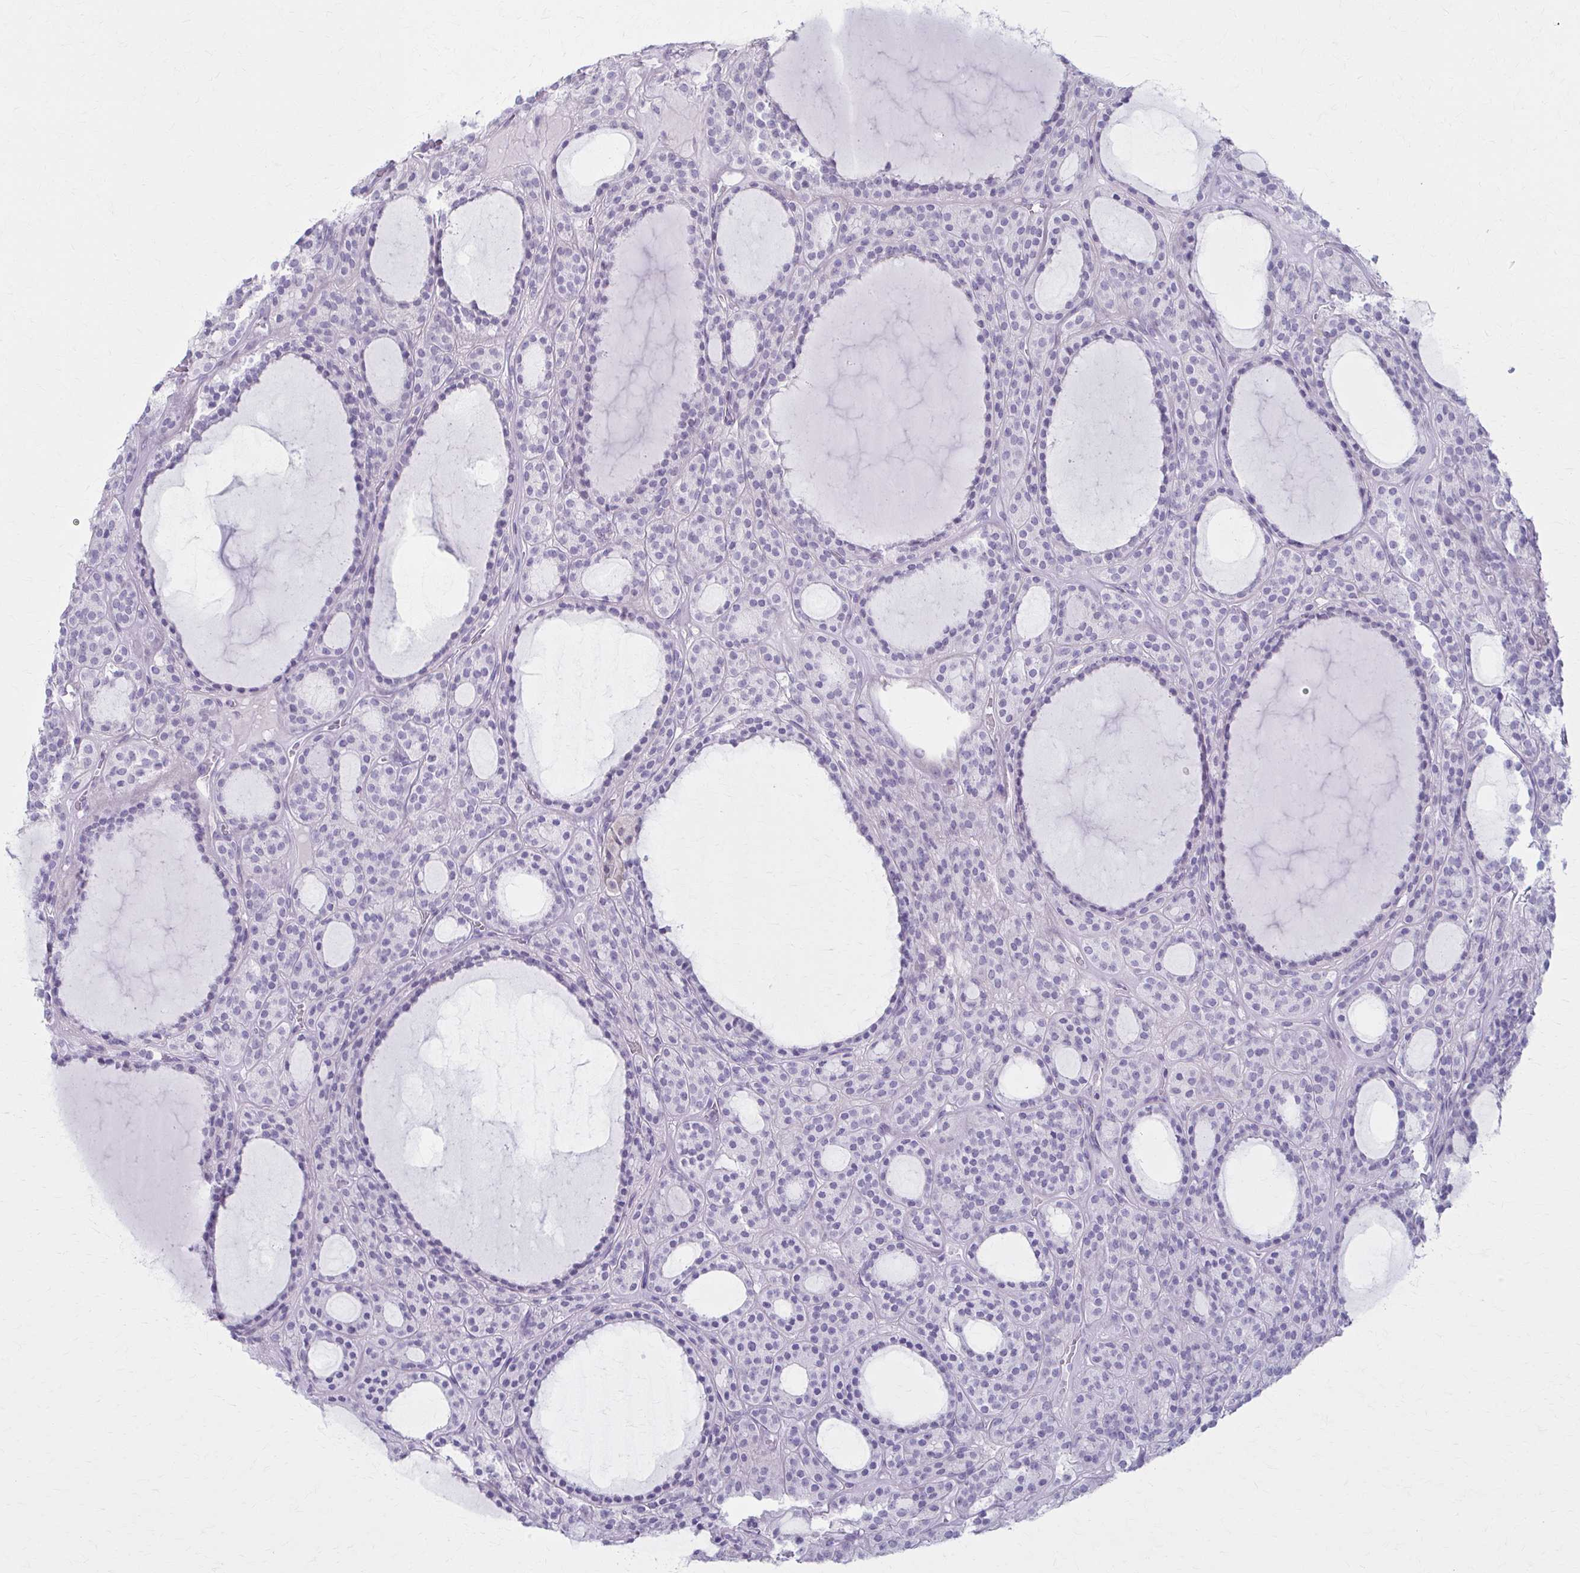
{"staining": {"intensity": "negative", "quantity": "none", "location": "none"}, "tissue": "thyroid cancer", "cell_type": "Tumor cells", "image_type": "cancer", "snomed": [{"axis": "morphology", "description": "Follicular adenoma carcinoma, NOS"}, {"axis": "topography", "description": "Thyroid gland"}], "caption": "Immunohistochemical staining of thyroid cancer shows no significant expression in tumor cells.", "gene": "LDLRAP1", "patient": {"sex": "female", "age": 63}}